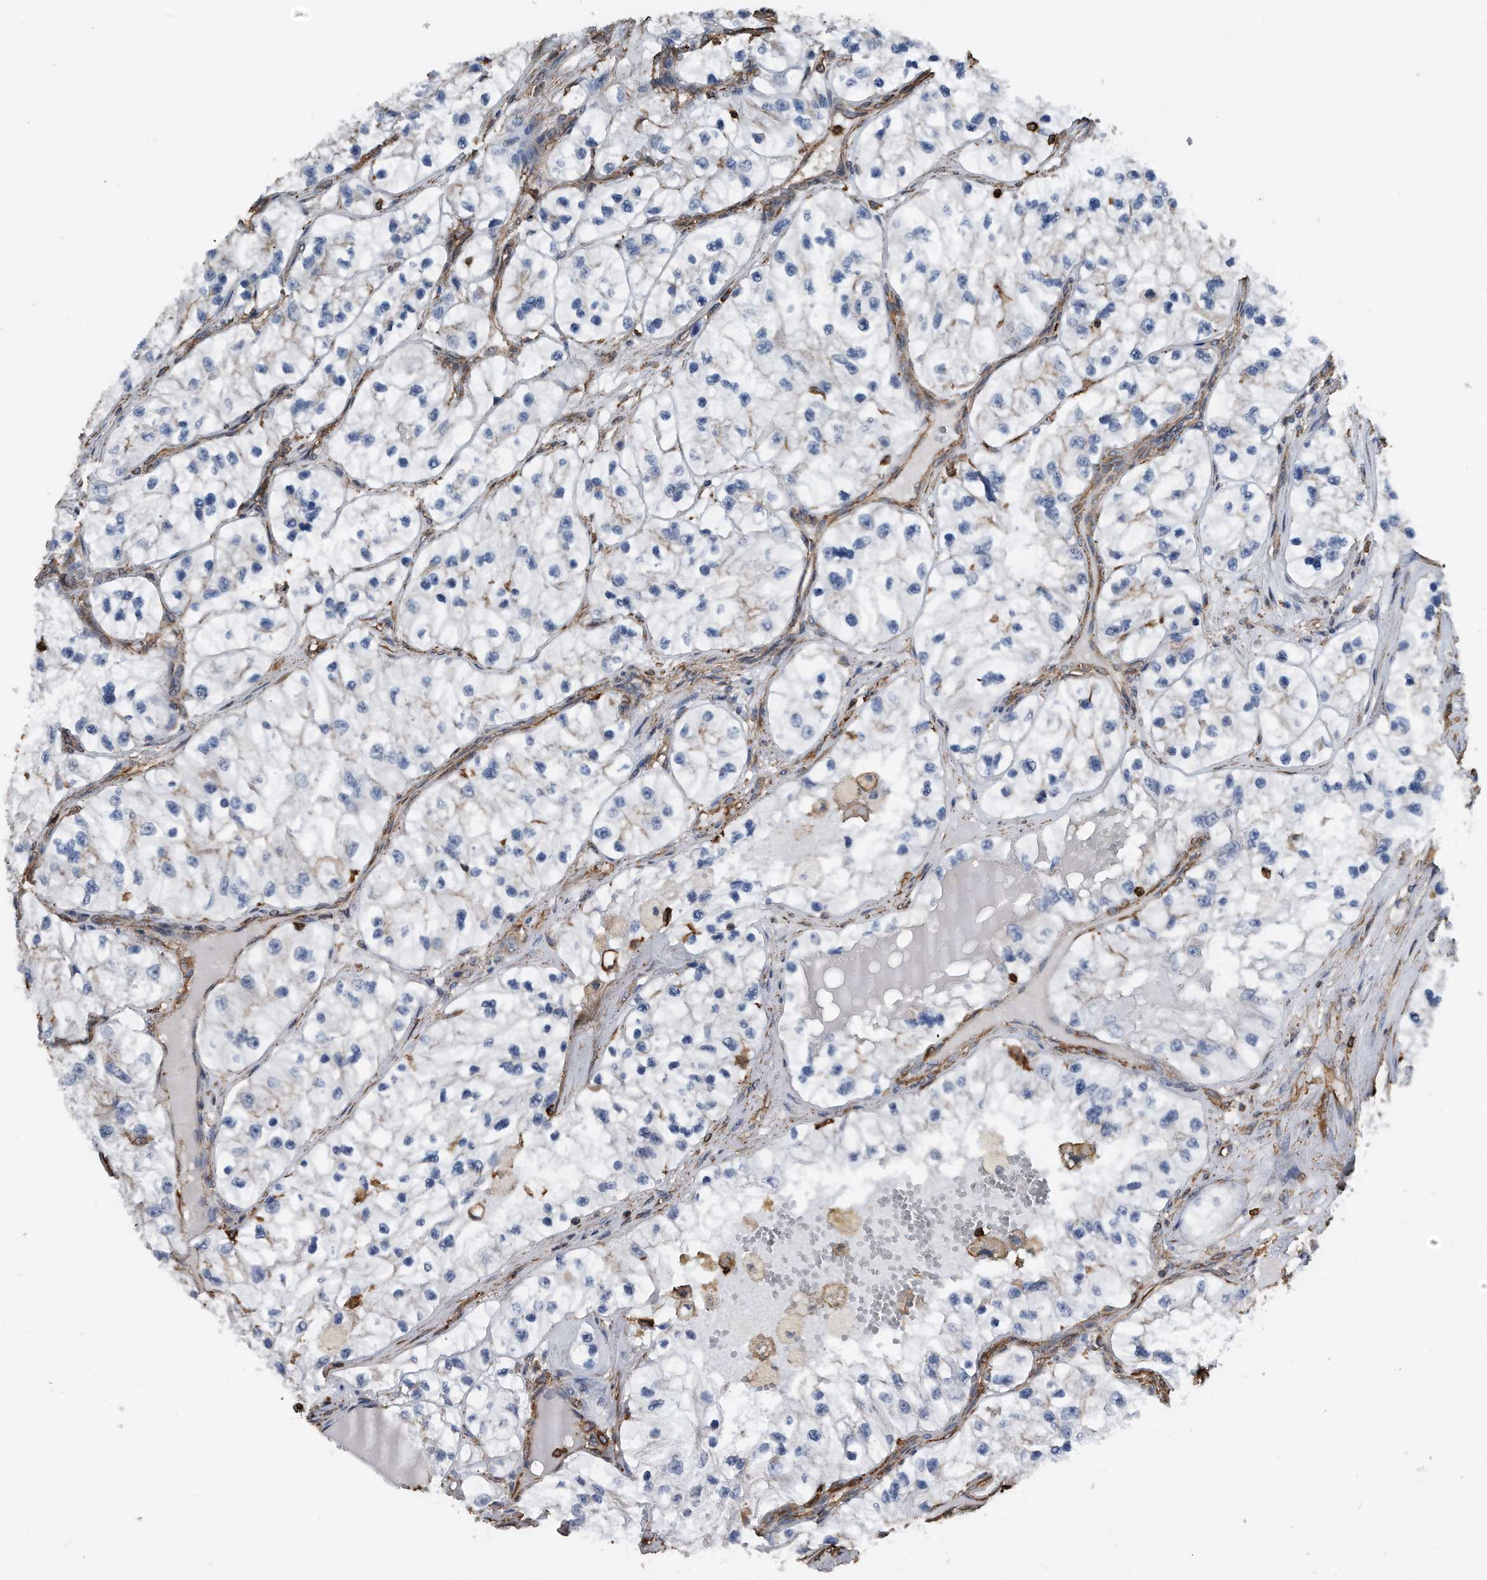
{"staining": {"intensity": "negative", "quantity": "none", "location": "none"}, "tissue": "renal cancer", "cell_type": "Tumor cells", "image_type": "cancer", "snomed": [{"axis": "morphology", "description": "Adenocarcinoma, NOS"}, {"axis": "topography", "description": "Kidney"}], "caption": "Immunohistochemistry photomicrograph of neoplastic tissue: human adenocarcinoma (renal) stained with DAB (3,3'-diaminobenzidine) reveals no significant protein staining in tumor cells.", "gene": "RSPO3", "patient": {"sex": "female", "age": 57}}